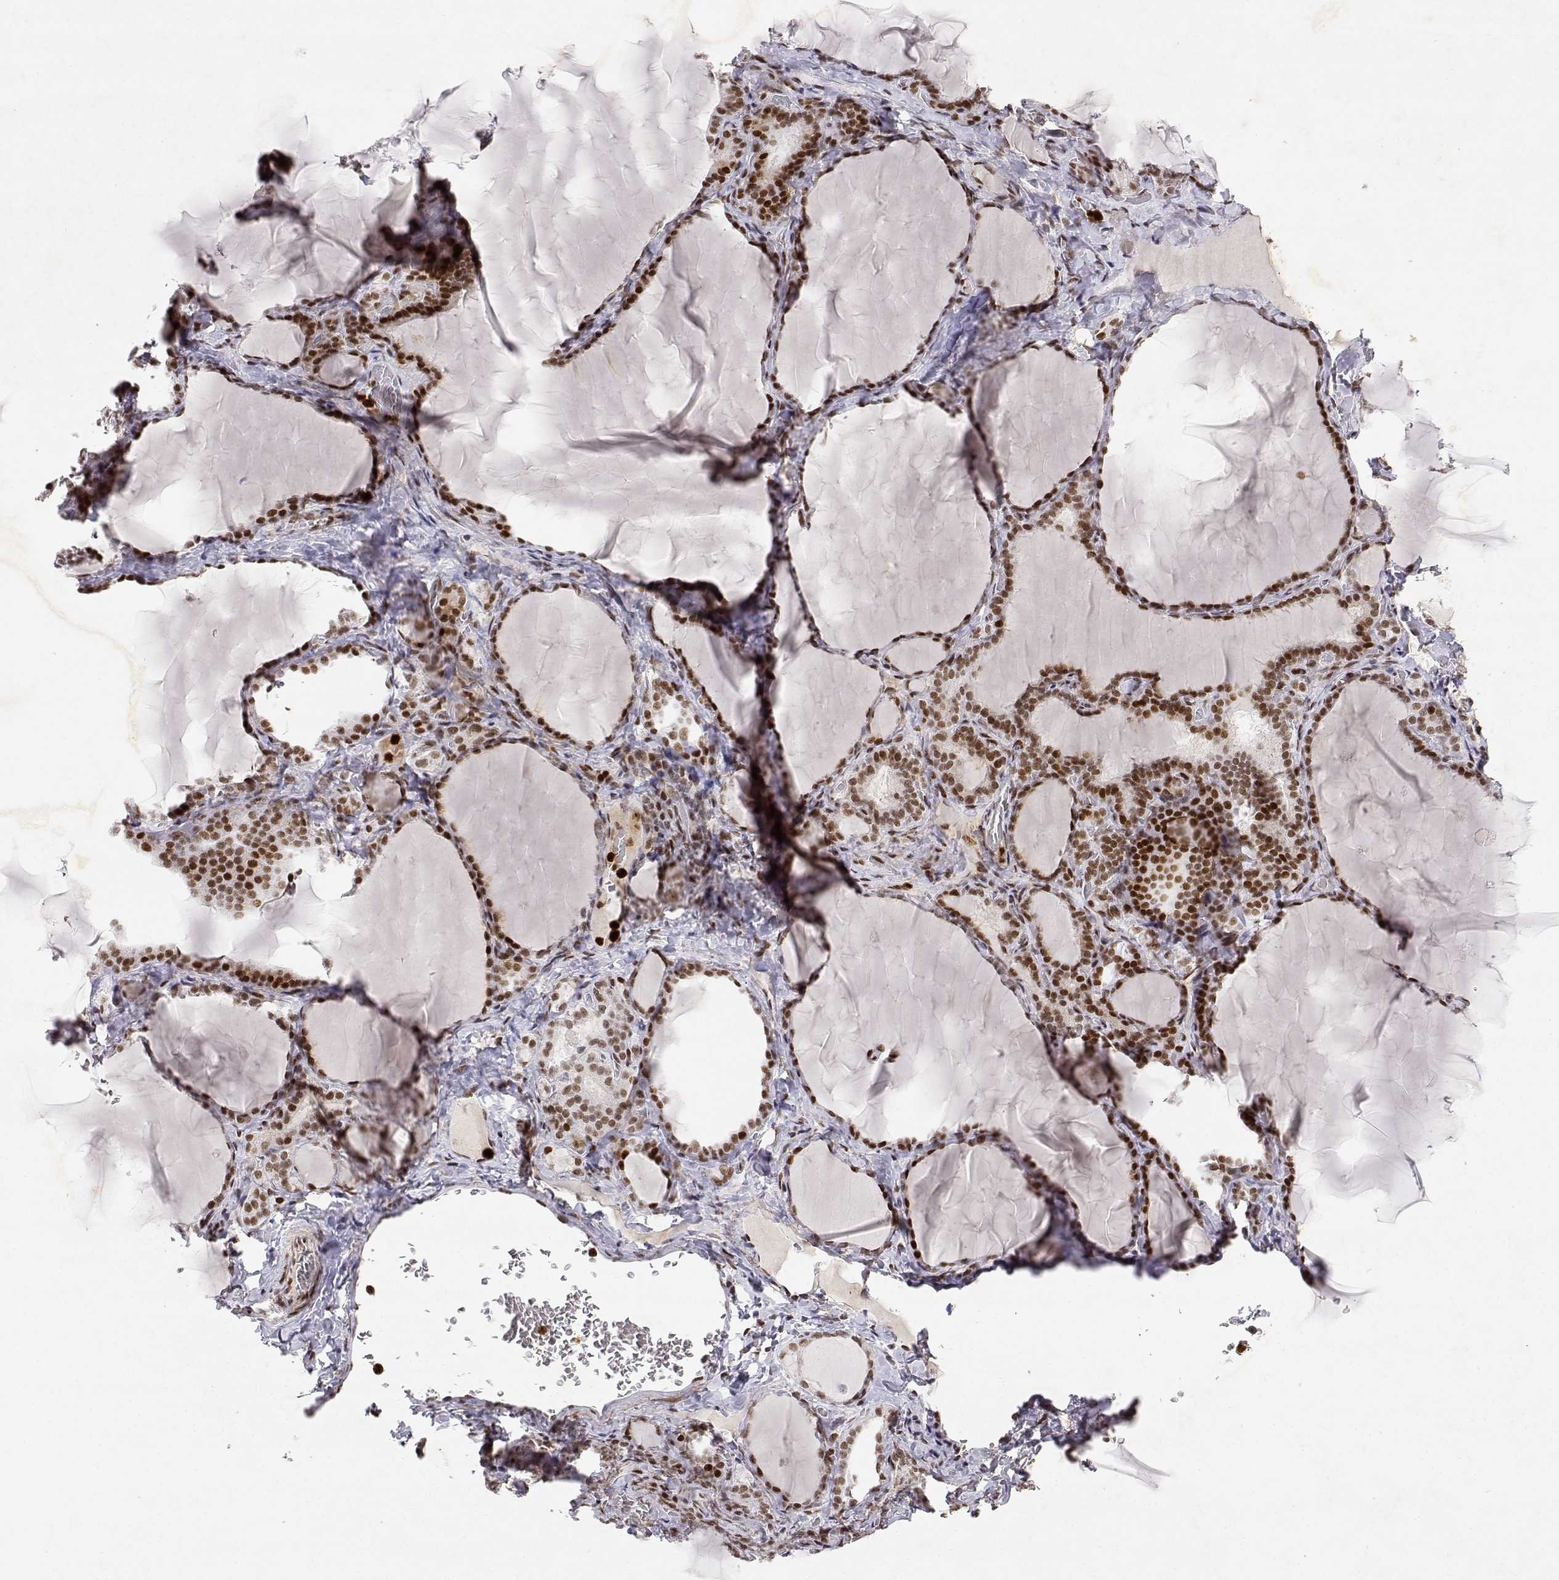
{"staining": {"intensity": "strong", "quantity": ">75%", "location": "nuclear"}, "tissue": "thyroid gland", "cell_type": "Glandular cells", "image_type": "normal", "snomed": [{"axis": "morphology", "description": "Normal tissue, NOS"}, {"axis": "morphology", "description": "Hyperplasia, NOS"}, {"axis": "topography", "description": "Thyroid gland"}], "caption": "A high-resolution histopathology image shows immunohistochemistry staining of benign thyroid gland, which reveals strong nuclear positivity in about >75% of glandular cells.", "gene": "RSF1", "patient": {"sex": "female", "age": 27}}